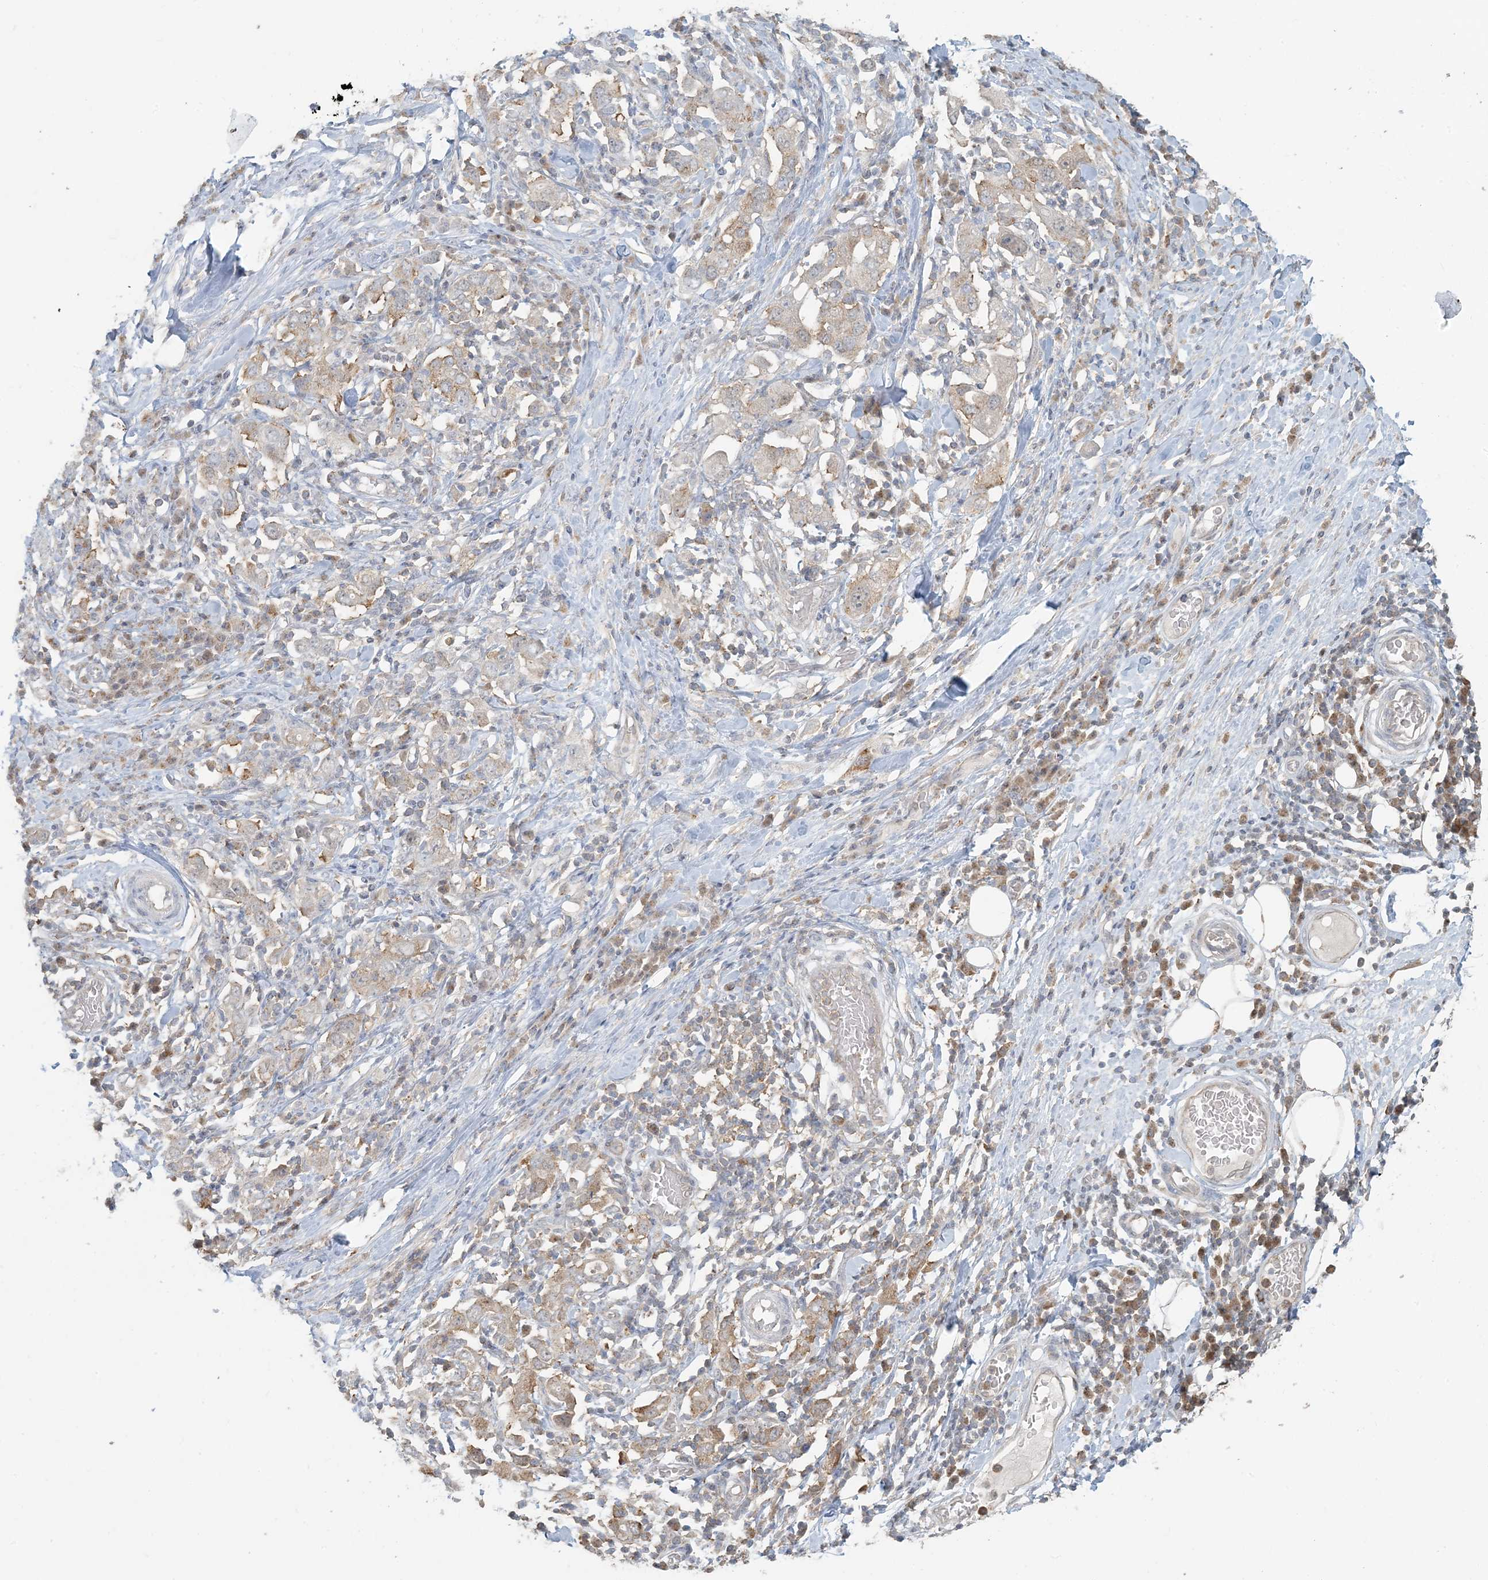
{"staining": {"intensity": "weak", "quantity": "<25%", "location": "cytoplasmic/membranous"}, "tissue": "stomach cancer", "cell_type": "Tumor cells", "image_type": "cancer", "snomed": [{"axis": "morphology", "description": "Adenocarcinoma, NOS"}, {"axis": "topography", "description": "Stomach, upper"}], "caption": "Tumor cells show no significant expression in stomach cancer (adenocarcinoma).", "gene": "HACL1", "patient": {"sex": "male", "age": 62}}